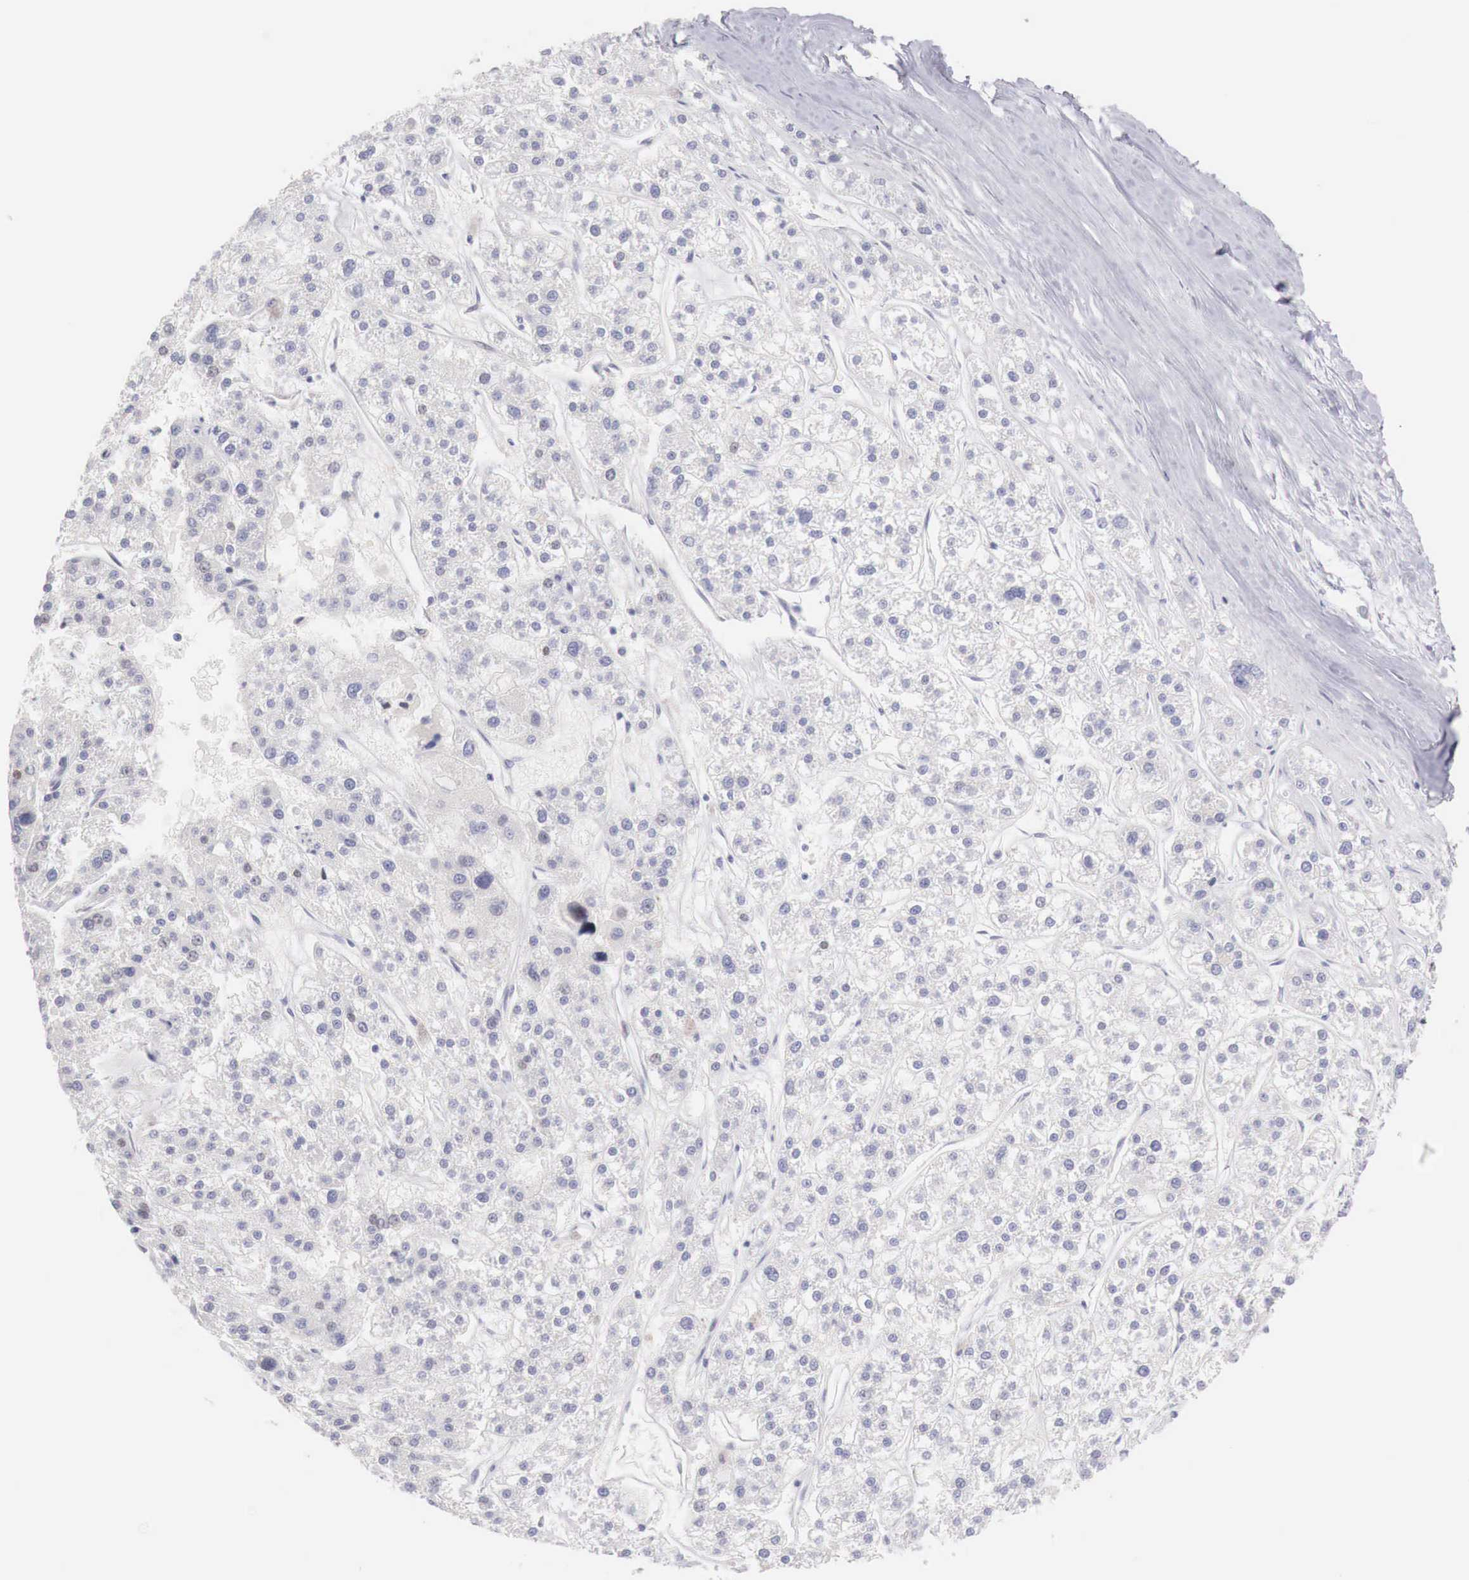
{"staining": {"intensity": "negative", "quantity": "none", "location": "none"}, "tissue": "liver cancer", "cell_type": "Tumor cells", "image_type": "cancer", "snomed": [{"axis": "morphology", "description": "Carcinoma, Hepatocellular, NOS"}, {"axis": "topography", "description": "Liver"}], "caption": "Hepatocellular carcinoma (liver) stained for a protein using immunohistochemistry shows no staining tumor cells.", "gene": "CLCN5", "patient": {"sex": "female", "age": 85}}